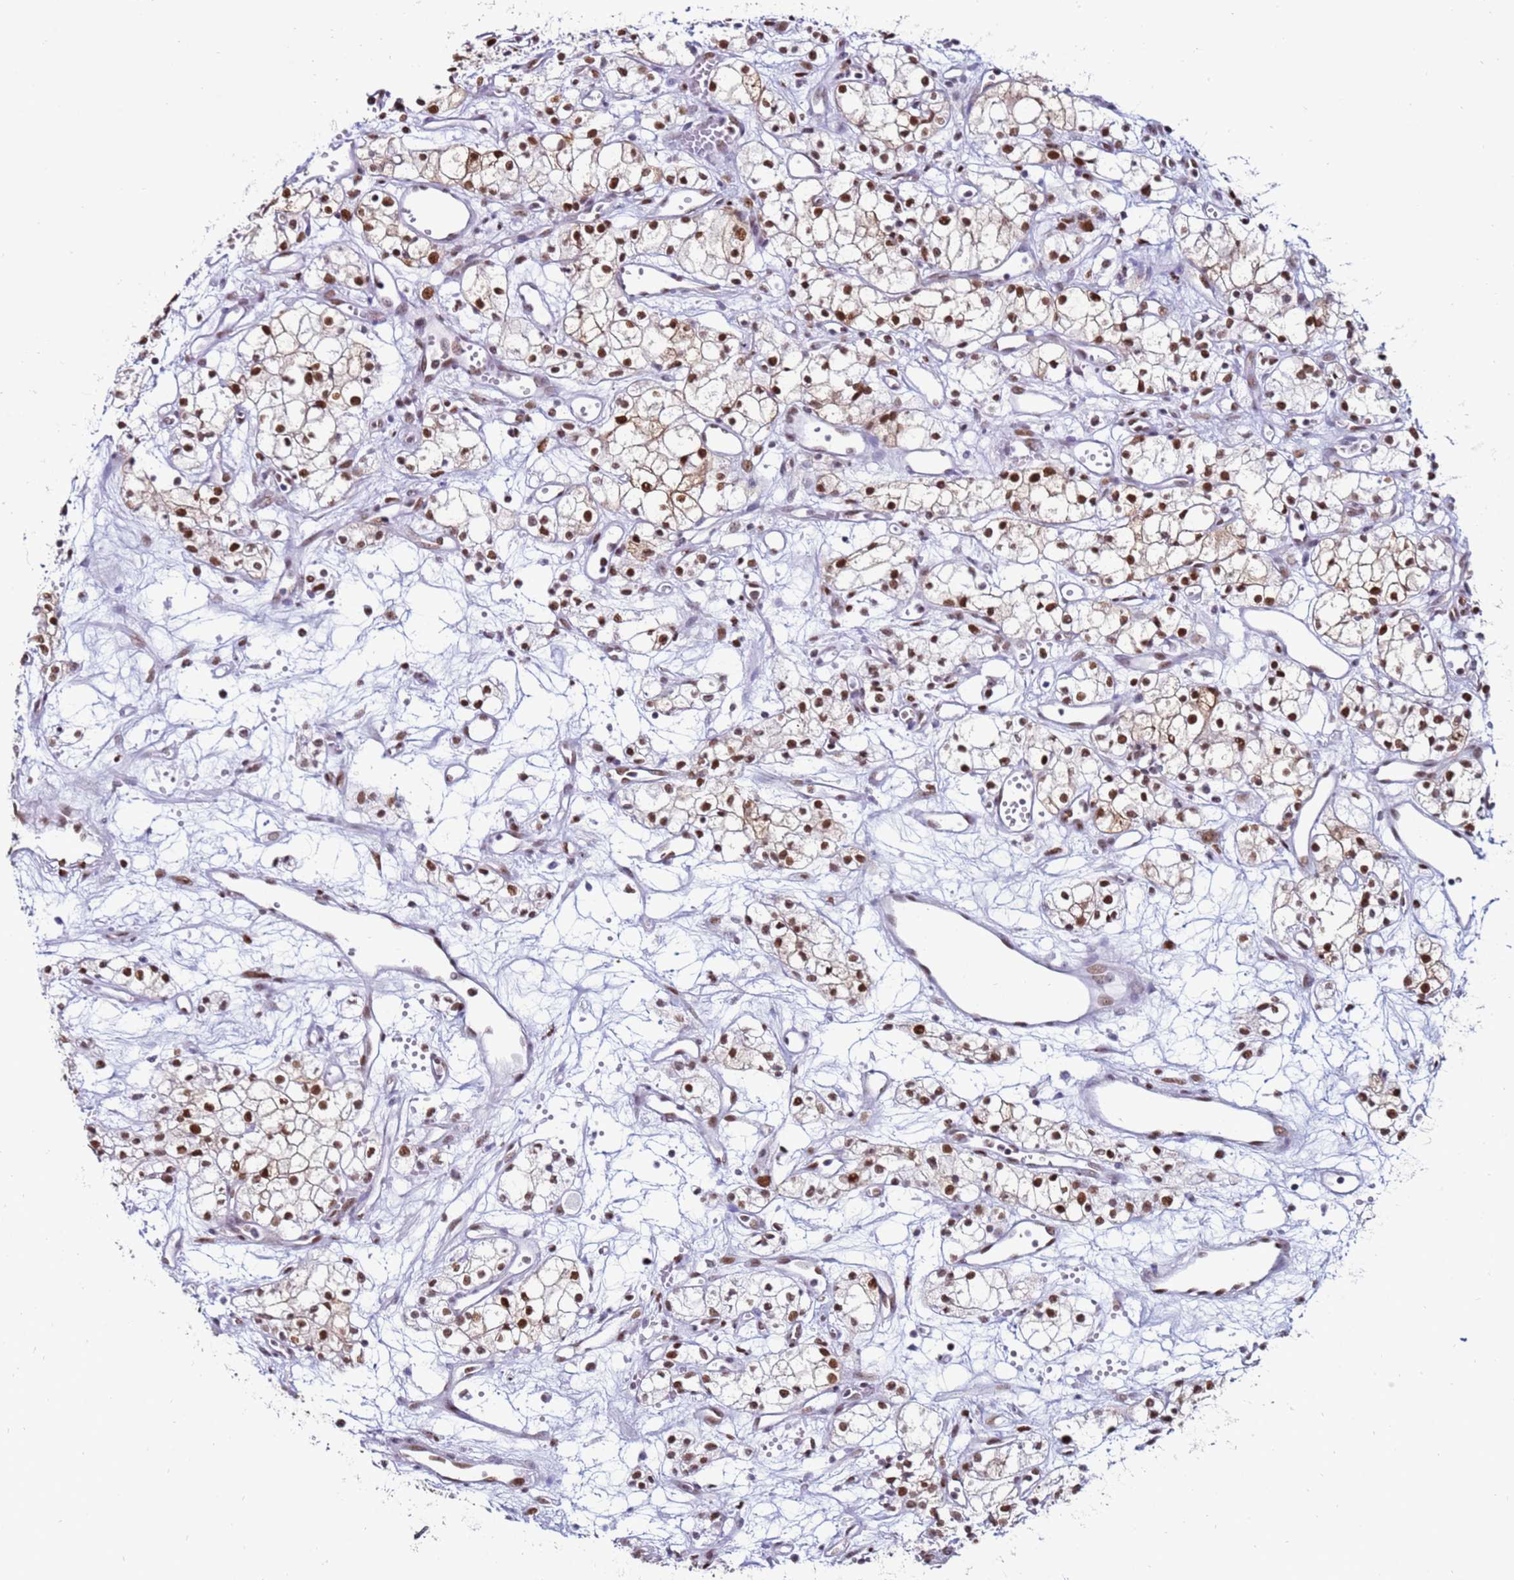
{"staining": {"intensity": "moderate", "quantity": ">75%", "location": "nuclear"}, "tissue": "renal cancer", "cell_type": "Tumor cells", "image_type": "cancer", "snomed": [{"axis": "morphology", "description": "Adenocarcinoma, NOS"}, {"axis": "topography", "description": "Kidney"}], "caption": "Immunohistochemistry micrograph of renal adenocarcinoma stained for a protein (brown), which demonstrates medium levels of moderate nuclear expression in approximately >75% of tumor cells.", "gene": "KPNA4", "patient": {"sex": "male", "age": 59}}